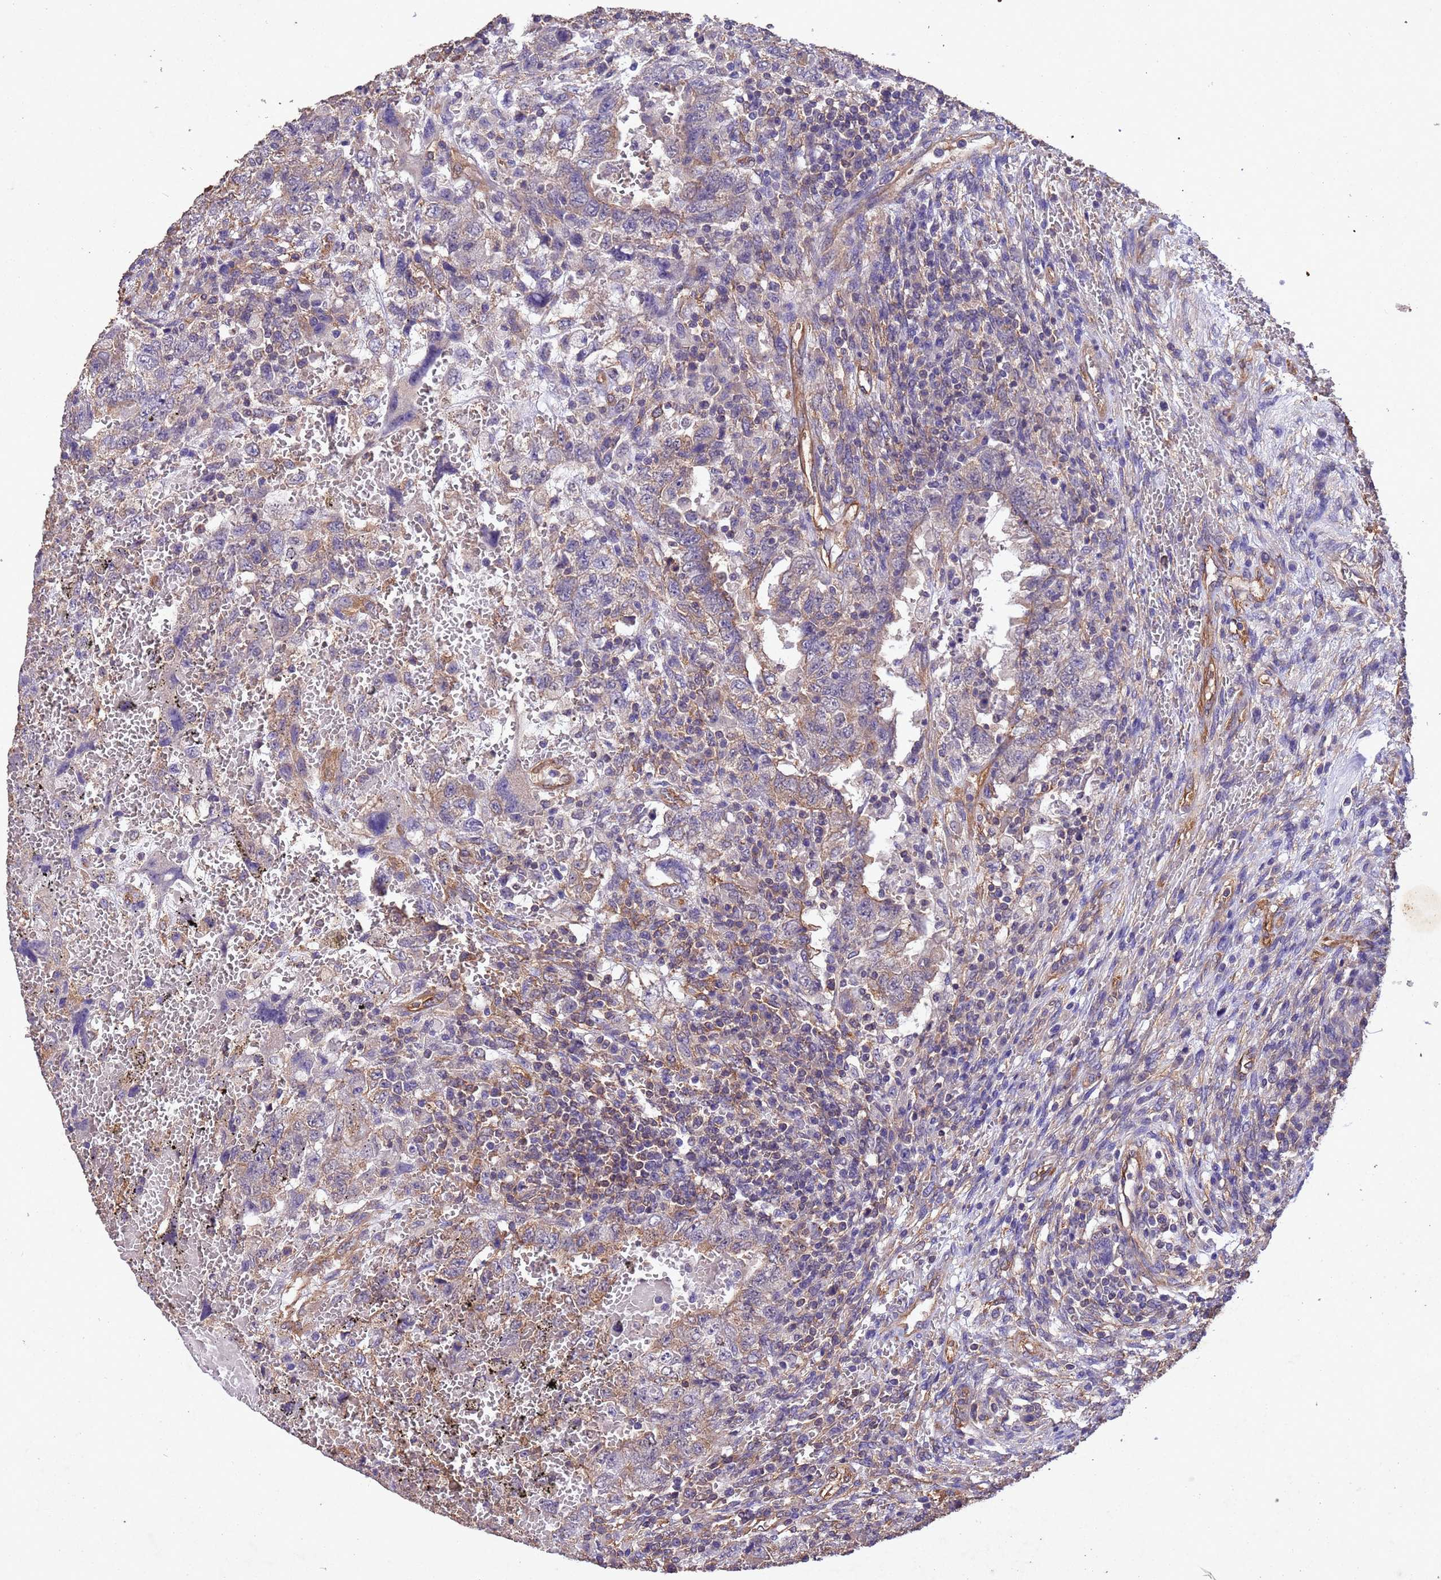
{"staining": {"intensity": "weak", "quantity": "<25%", "location": "cytoplasmic/membranous"}, "tissue": "testis cancer", "cell_type": "Tumor cells", "image_type": "cancer", "snomed": [{"axis": "morphology", "description": "Carcinoma, Embryonal, NOS"}, {"axis": "topography", "description": "Testis"}], "caption": "Histopathology image shows no protein positivity in tumor cells of testis embryonal carcinoma tissue.", "gene": "MTX3", "patient": {"sex": "male", "age": 26}}